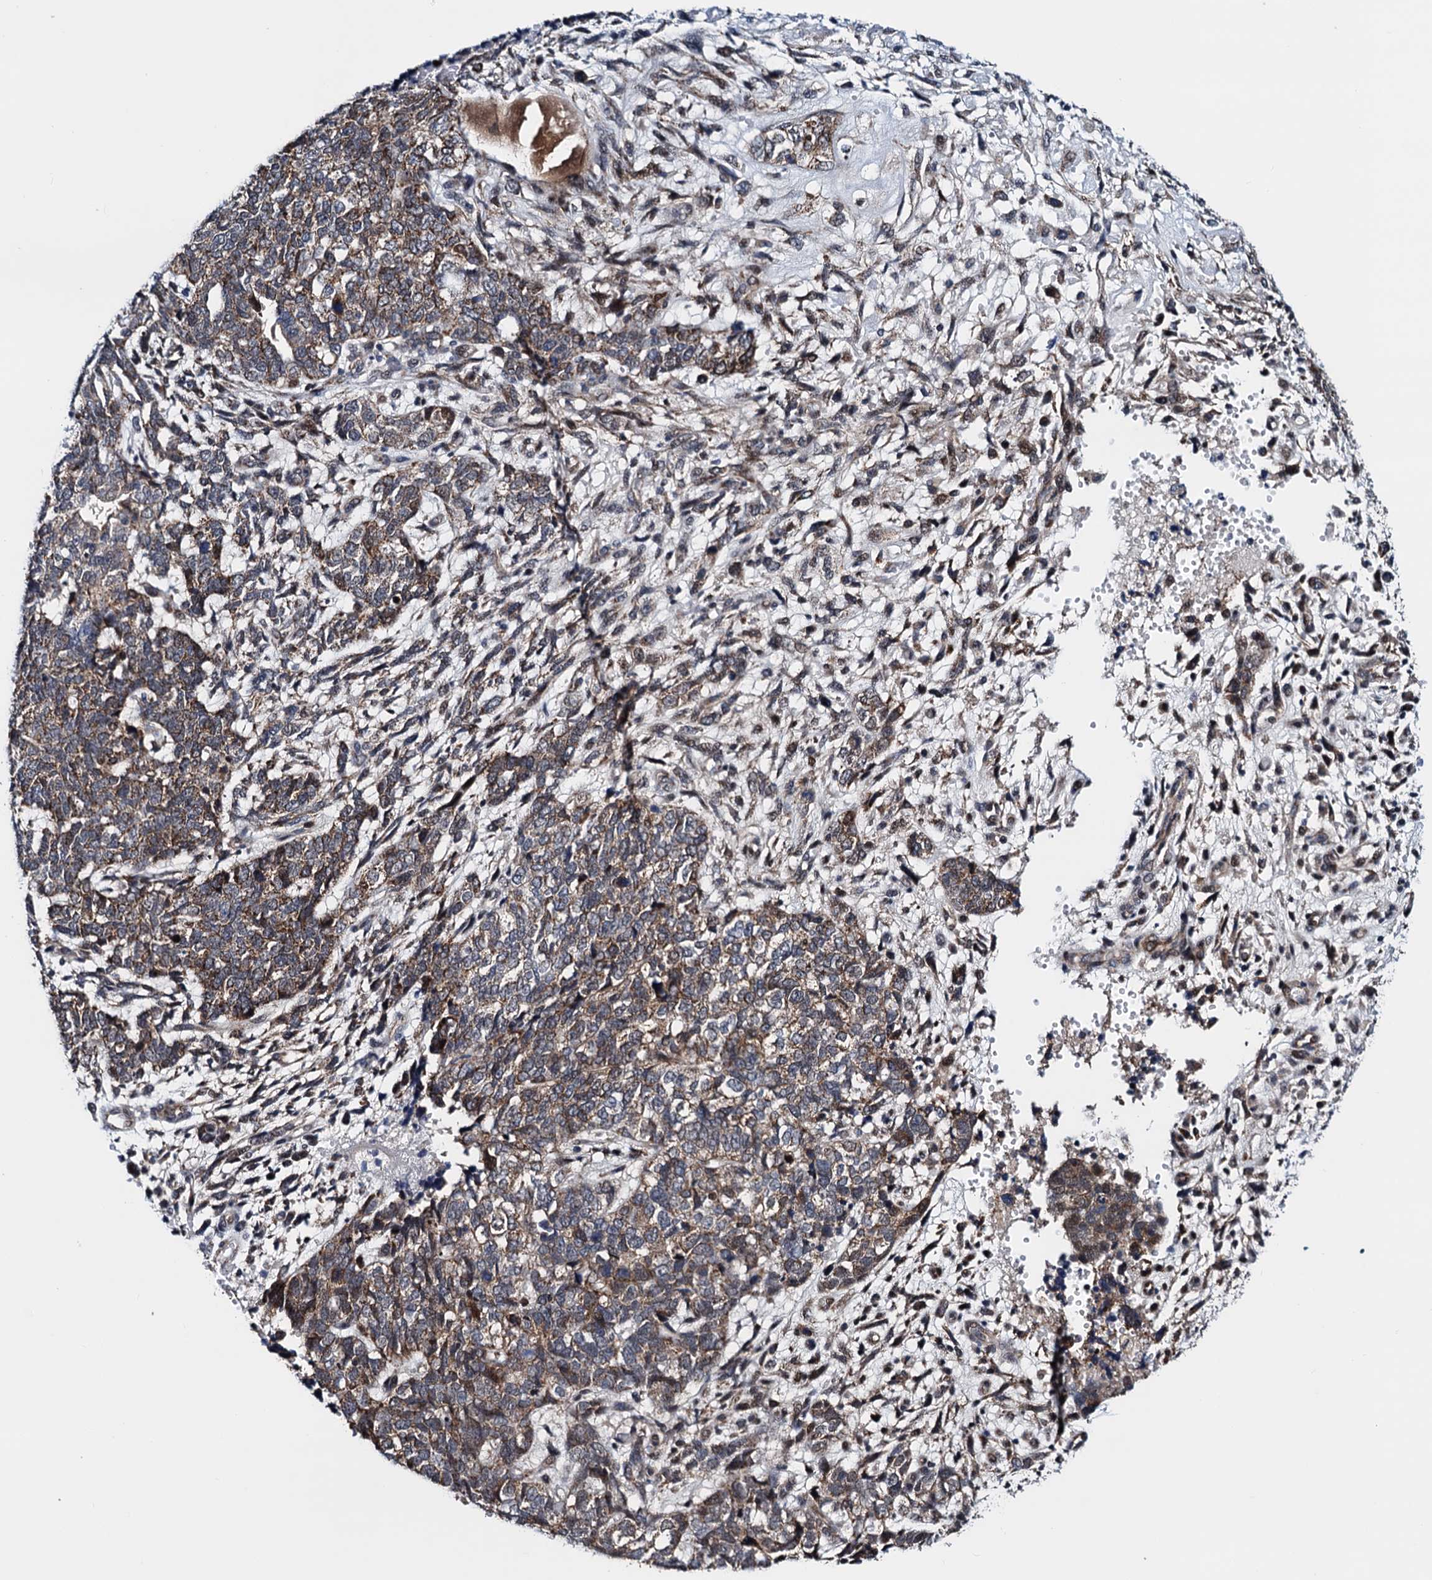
{"staining": {"intensity": "moderate", "quantity": "25%-75%", "location": "cytoplasmic/membranous"}, "tissue": "cervical cancer", "cell_type": "Tumor cells", "image_type": "cancer", "snomed": [{"axis": "morphology", "description": "Squamous cell carcinoma, NOS"}, {"axis": "topography", "description": "Cervix"}], "caption": "Approximately 25%-75% of tumor cells in cervical cancer demonstrate moderate cytoplasmic/membranous protein staining as visualized by brown immunohistochemical staining.", "gene": "COA4", "patient": {"sex": "female", "age": 63}}